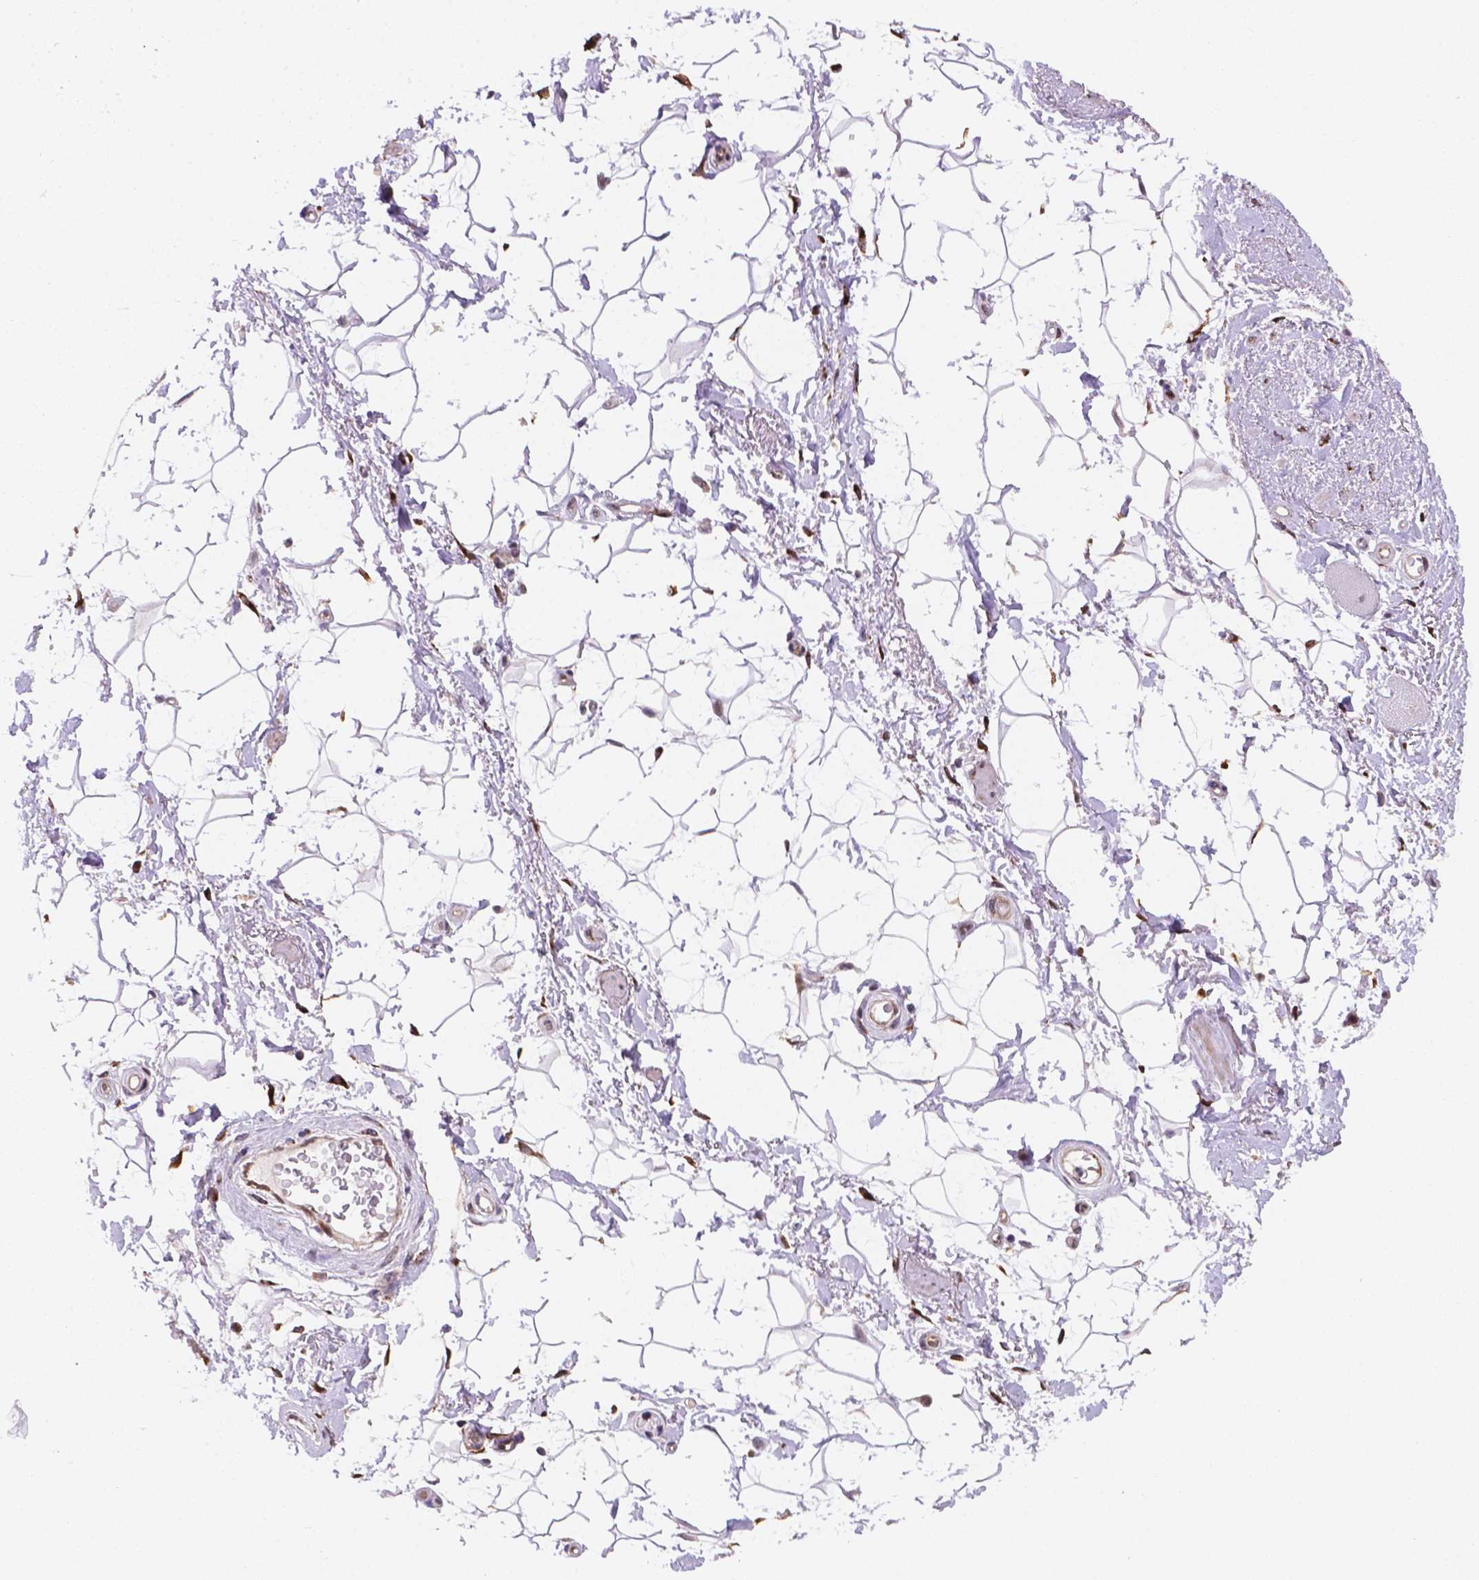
{"staining": {"intensity": "moderate", "quantity": "<25%", "location": "cytoplasmic/membranous"}, "tissue": "adipose tissue", "cell_type": "Adipocytes", "image_type": "normal", "snomed": [{"axis": "morphology", "description": "Normal tissue, NOS"}, {"axis": "topography", "description": "Anal"}, {"axis": "topography", "description": "Peripheral nerve tissue"}], "caption": "This photomicrograph shows unremarkable adipose tissue stained with IHC to label a protein in brown. The cytoplasmic/membranous of adipocytes show moderate positivity for the protein. Nuclei are counter-stained blue.", "gene": "FNIP1", "patient": {"sex": "male", "age": 51}}